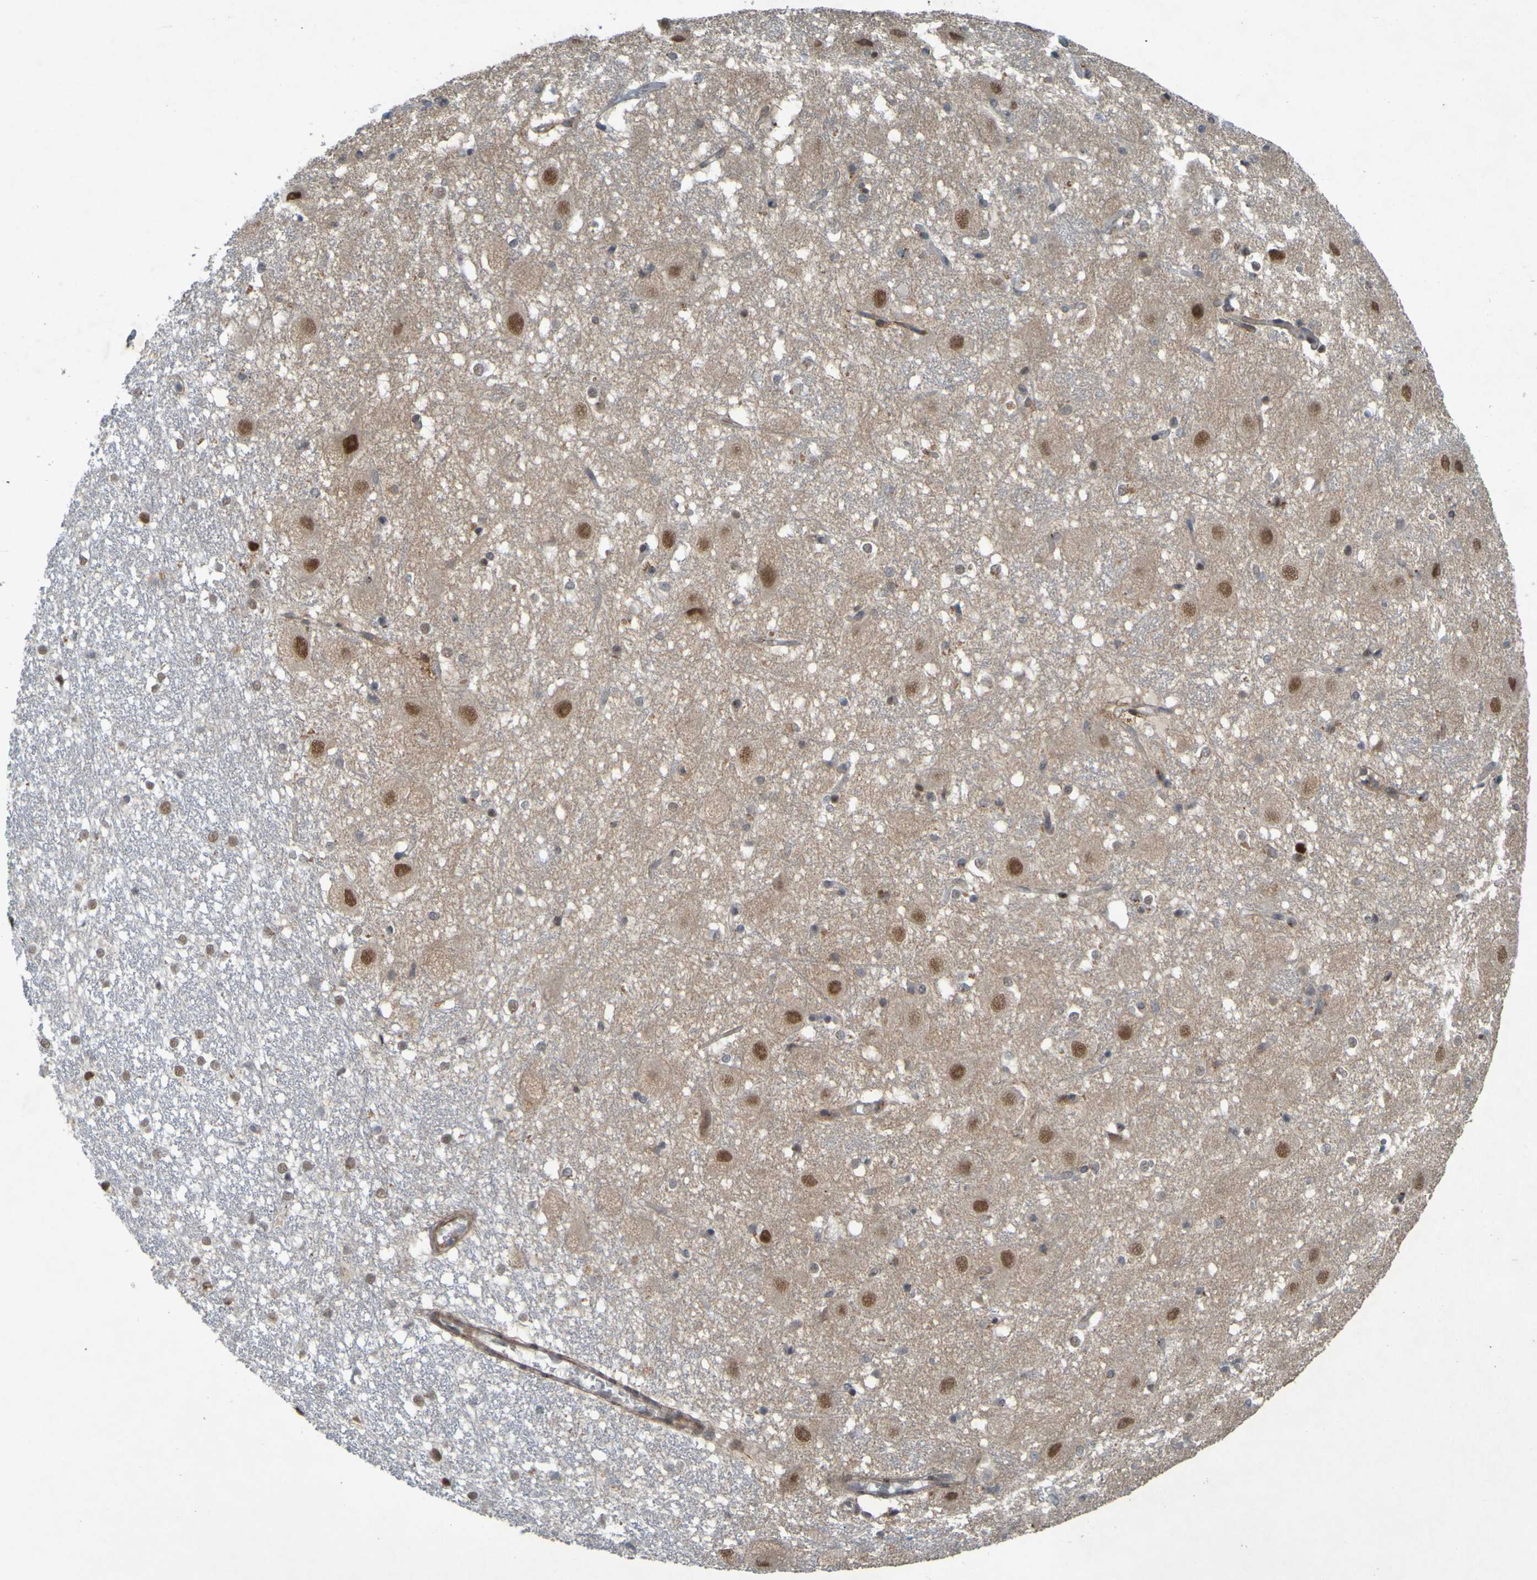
{"staining": {"intensity": "moderate", "quantity": "25%-75%", "location": "nuclear"}, "tissue": "hippocampus", "cell_type": "Glial cells", "image_type": "normal", "snomed": [{"axis": "morphology", "description": "Normal tissue, NOS"}, {"axis": "topography", "description": "Hippocampus"}], "caption": "A photomicrograph of hippocampus stained for a protein shows moderate nuclear brown staining in glial cells.", "gene": "MCPH1", "patient": {"sex": "female", "age": 19}}